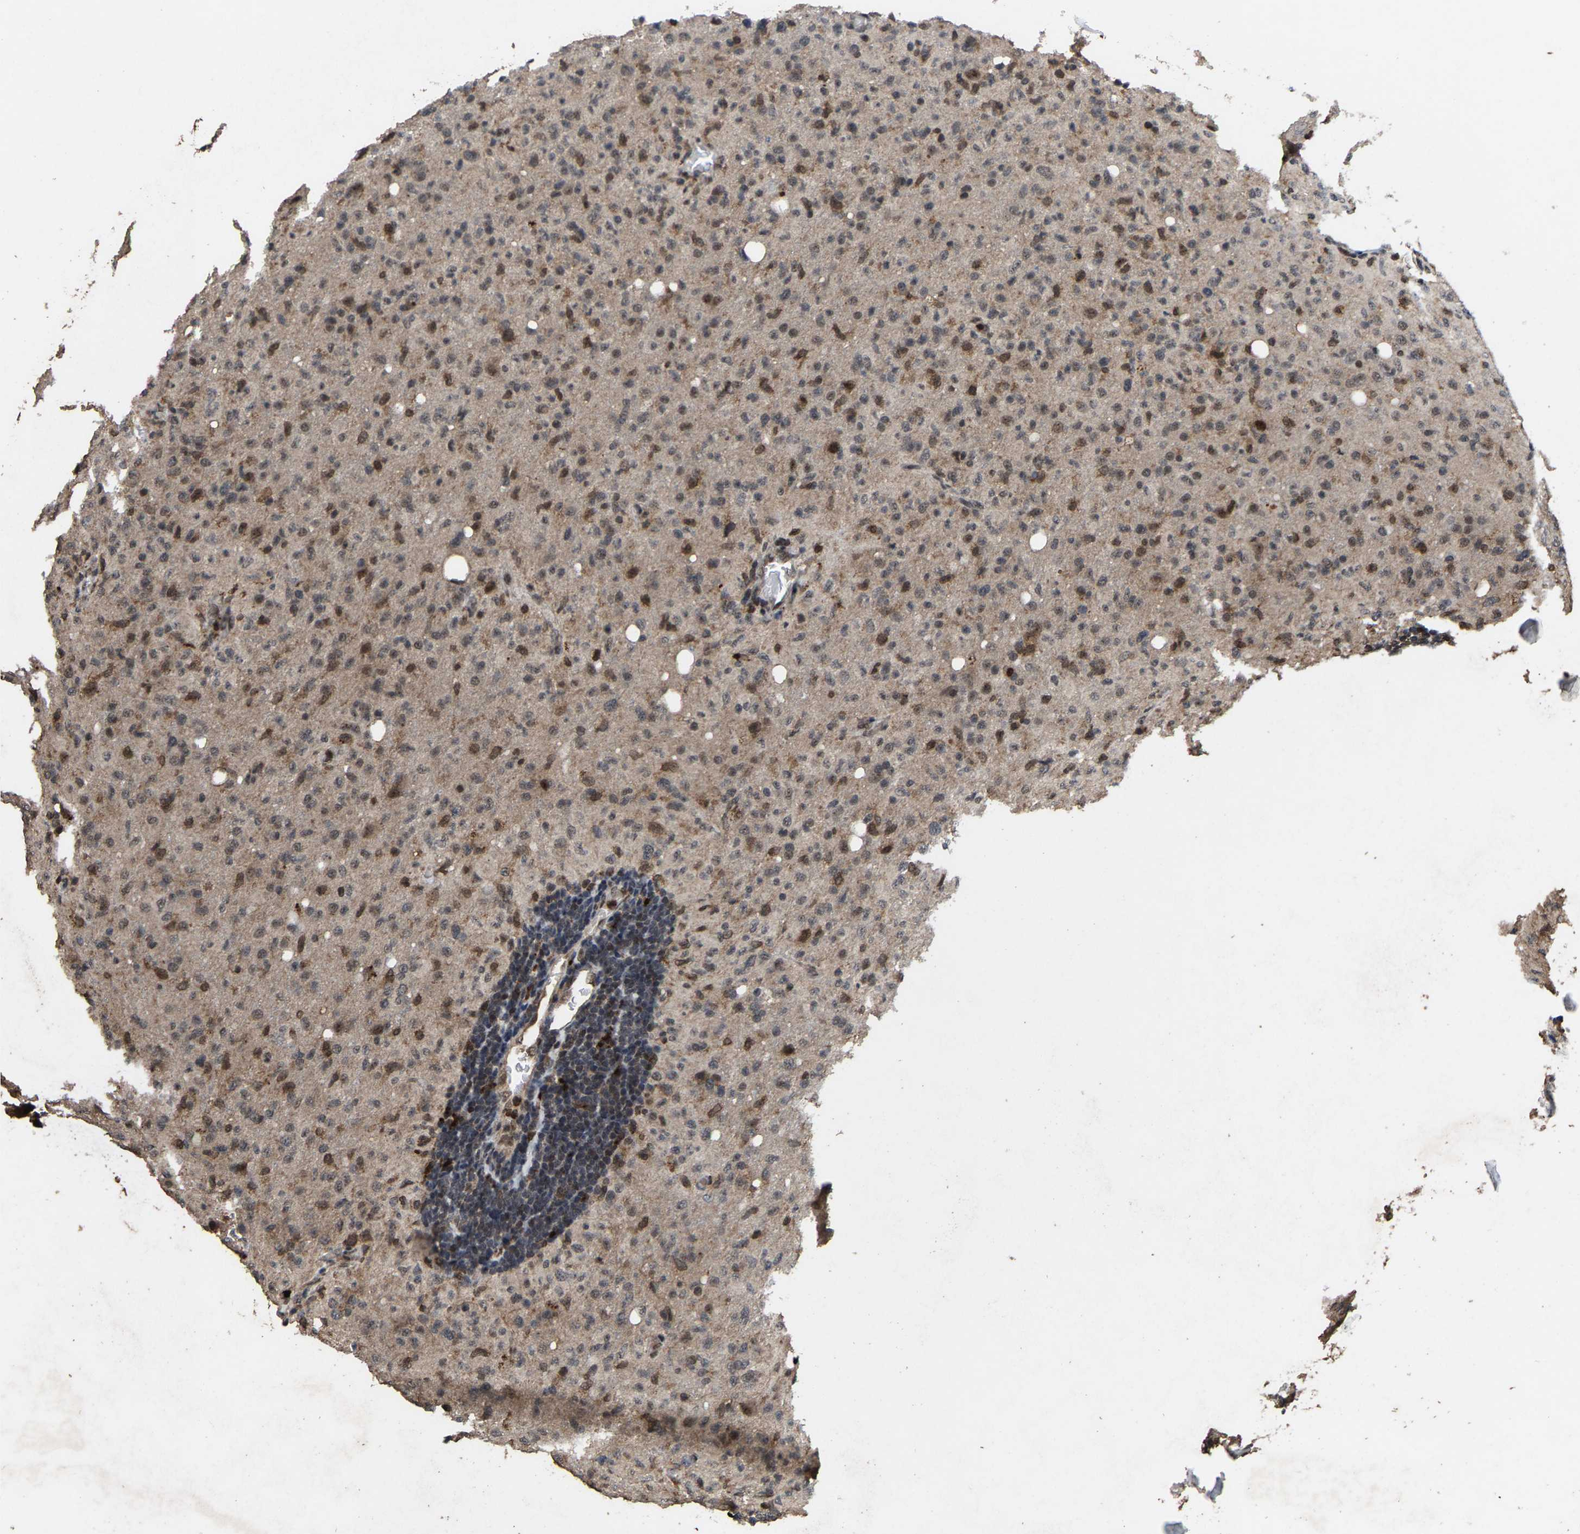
{"staining": {"intensity": "moderate", "quantity": "25%-75%", "location": "nuclear"}, "tissue": "glioma", "cell_type": "Tumor cells", "image_type": "cancer", "snomed": [{"axis": "morphology", "description": "Glioma, malignant, High grade"}, {"axis": "topography", "description": "Brain"}], "caption": "DAB (3,3'-diaminobenzidine) immunohistochemical staining of human malignant glioma (high-grade) displays moderate nuclear protein expression in about 25%-75% of tumor cells. (DAB IHC with brightfield microscopy, high magnification).", "gene": "HAUS6", "patient": {"sex": "female", "age": 57}}